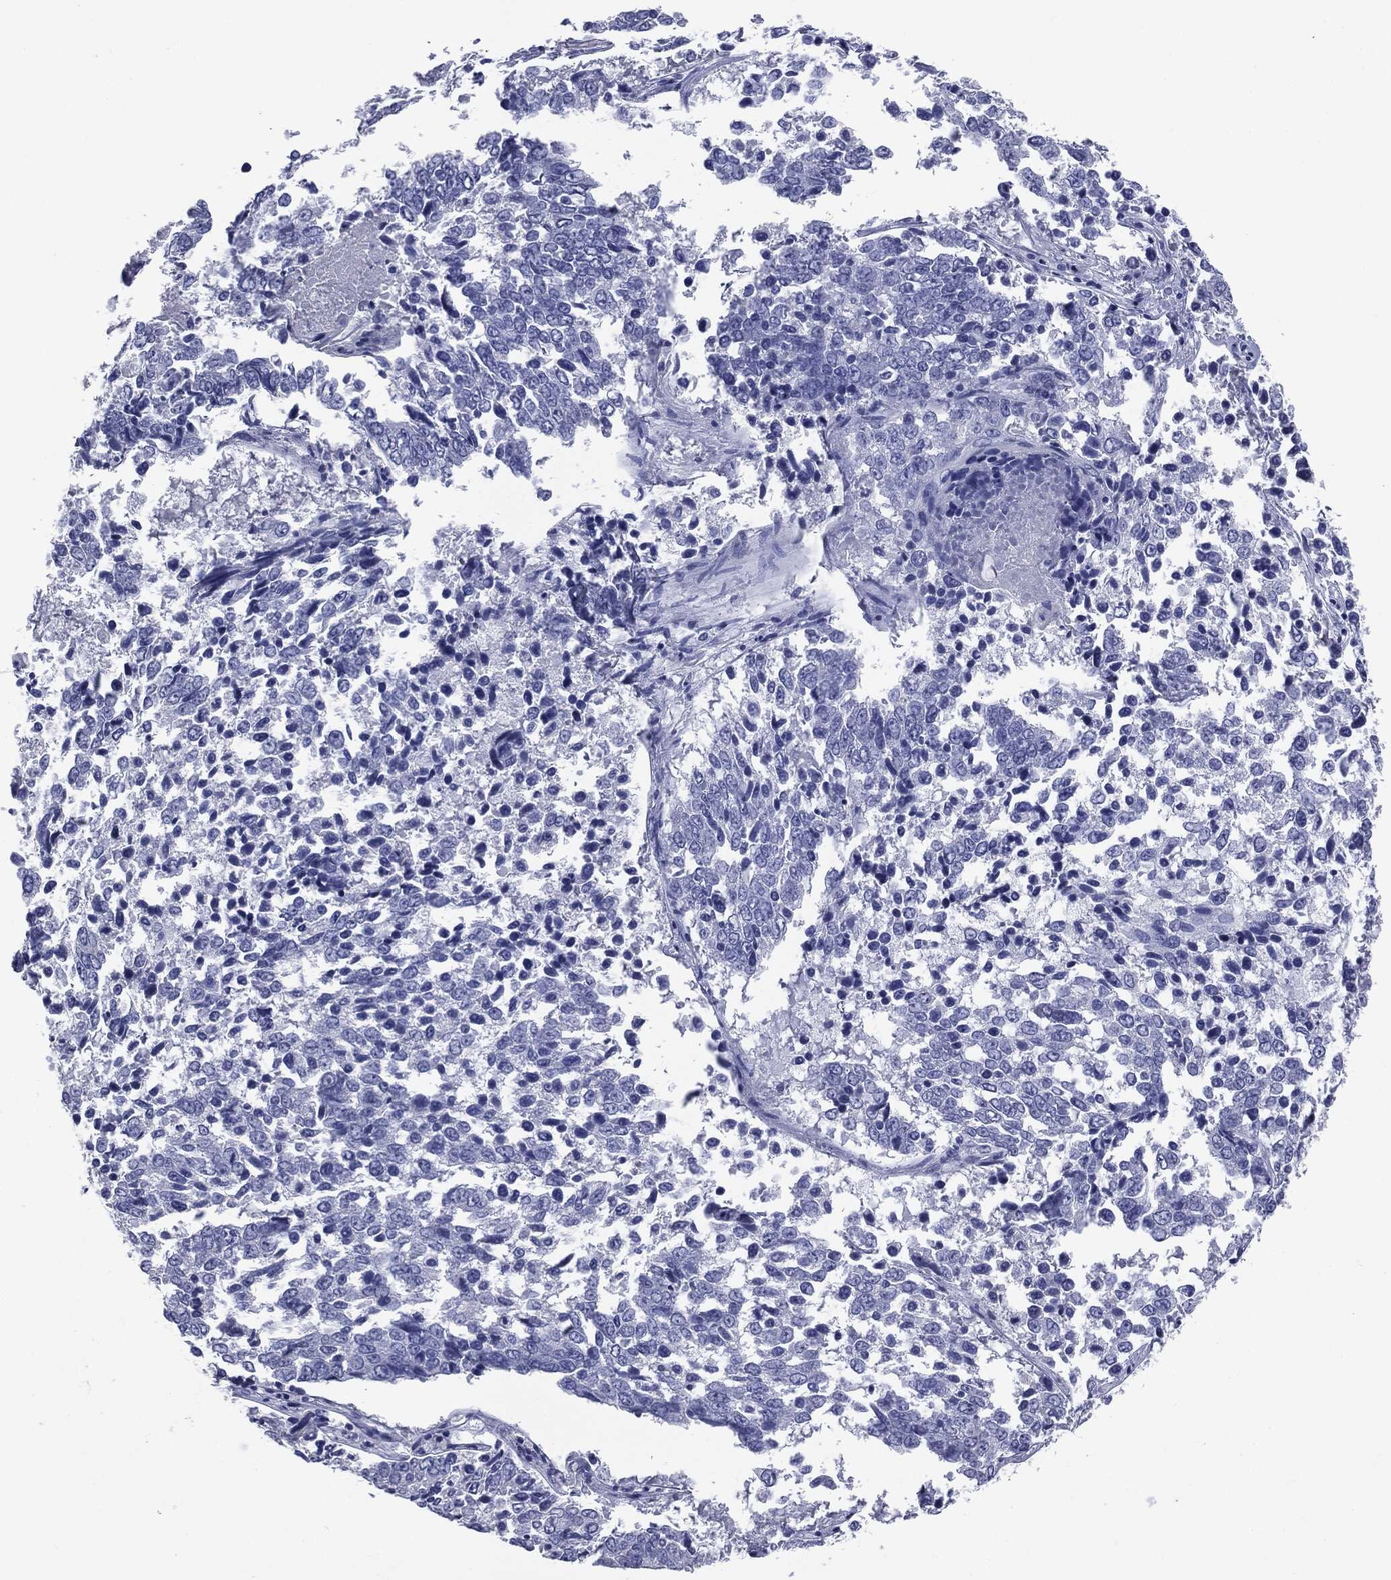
{"staining": {"intensity": "negative", "quantity": "none", "location": "none"}, "tissue": "lung cancer", "cell_type": "Tumor cells", "image_type": "cancer", "snomed": [{"axis": "morphology", "description": "Squamous cell carcinoma, NOS"}, {"axis": "topography", "description": "Lung"}], "caption": "Photomicrograph shows no significant protein positivity in tumor cells of lung cancer.", "gene": "TSHB", "patient": {"sex": "male", "age": 82}}